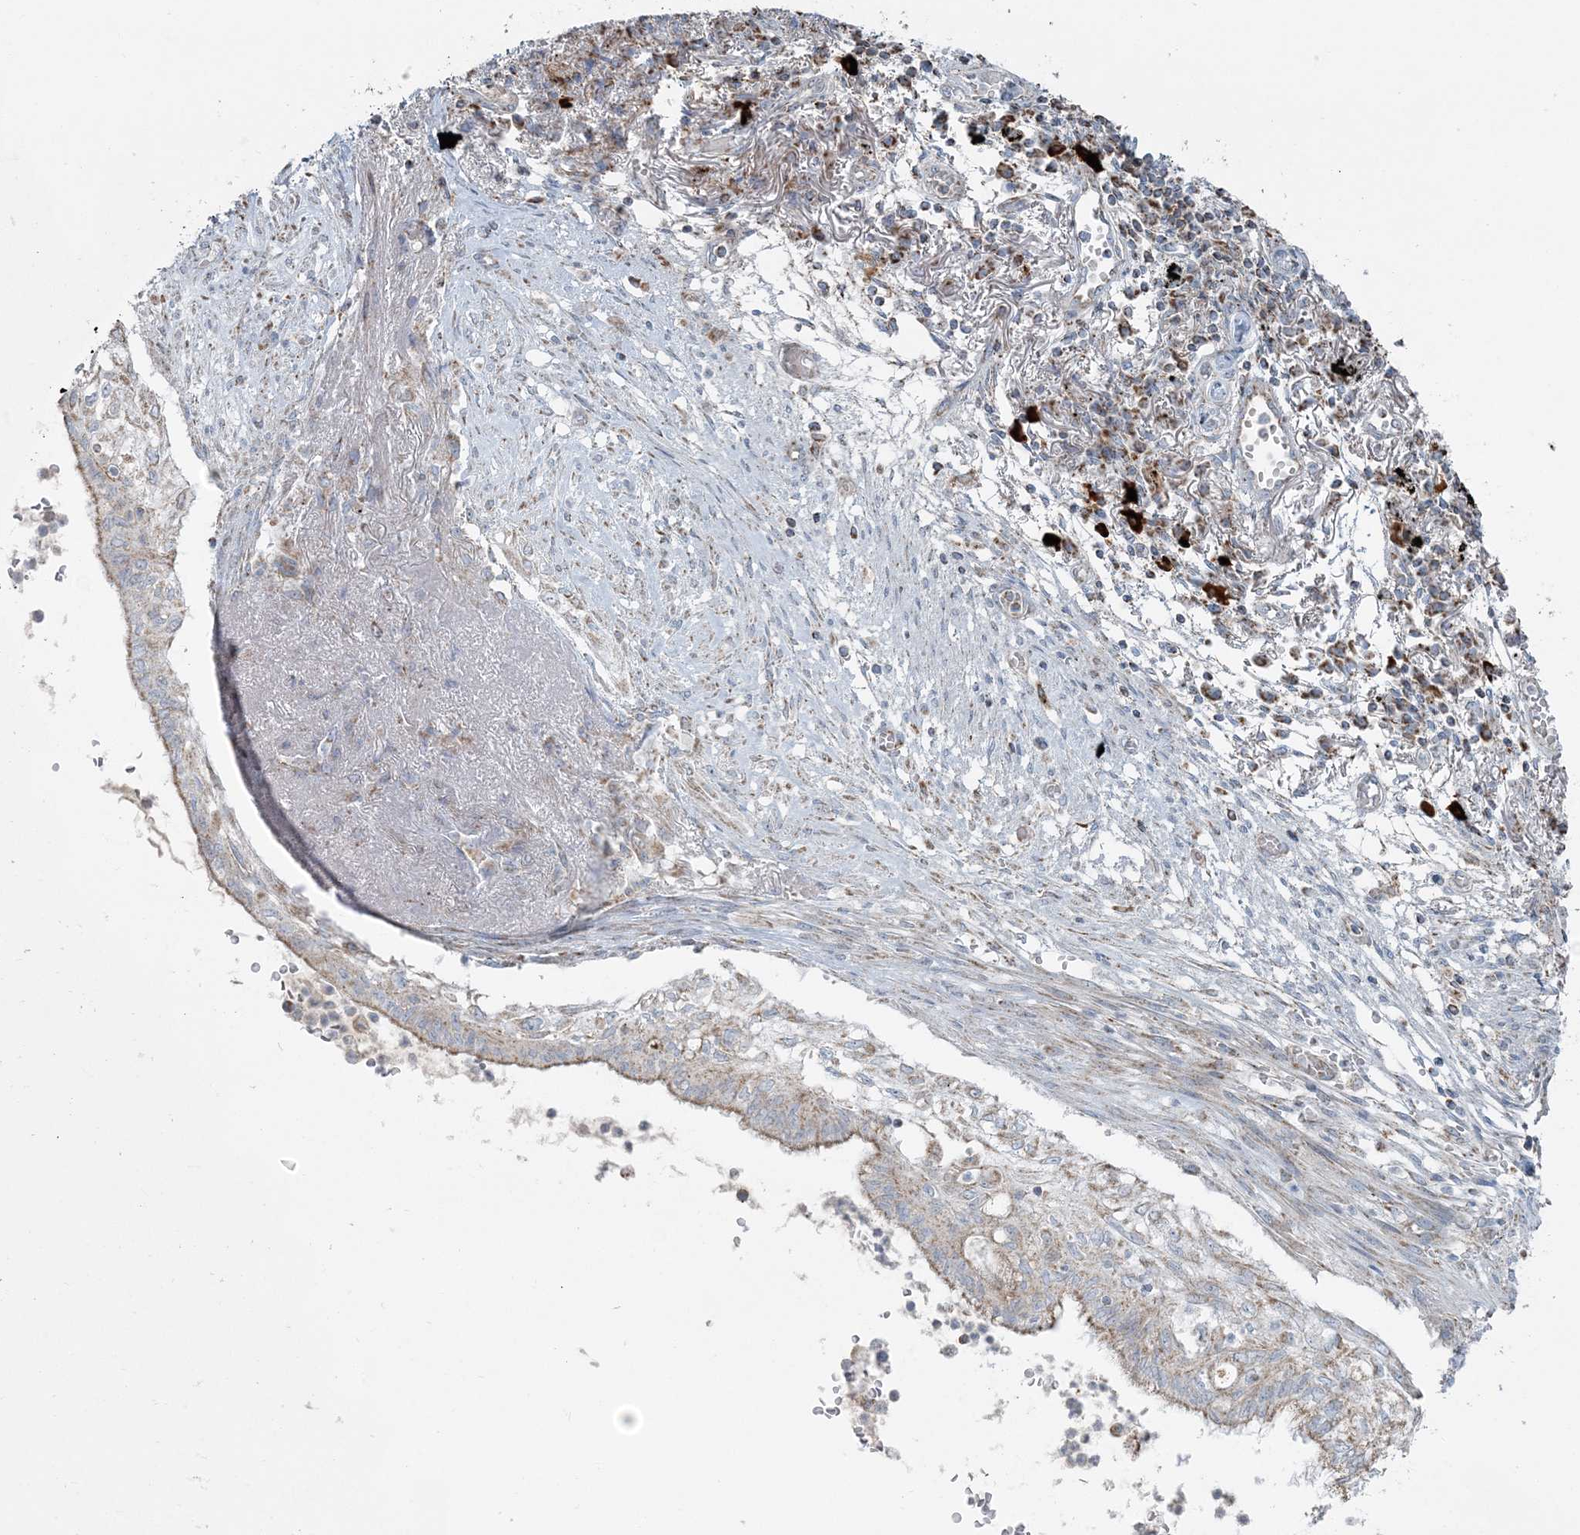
{"staining": {"intensity": "weak", "quantity": "25%-75%", "location": "cytoplasmic/membranous"}, "tissue": "lung cancer", "cell_type": "Tumor cells", "image_type": "cancer", "snomed": [{"axis": "morphology", "description": "Adenocarcinoma, NOS"}, {"axis": "topography", "description": "Lung"}], "caption": "This micrograph reveals immunohistochemistry staining of human lung cancer, with low weak cytoplasmic/membranous staining in approximately 25%-75% of tumor cells.", "gene": "SLC22A16", "patient": {"sex": "female", "age": 70}}